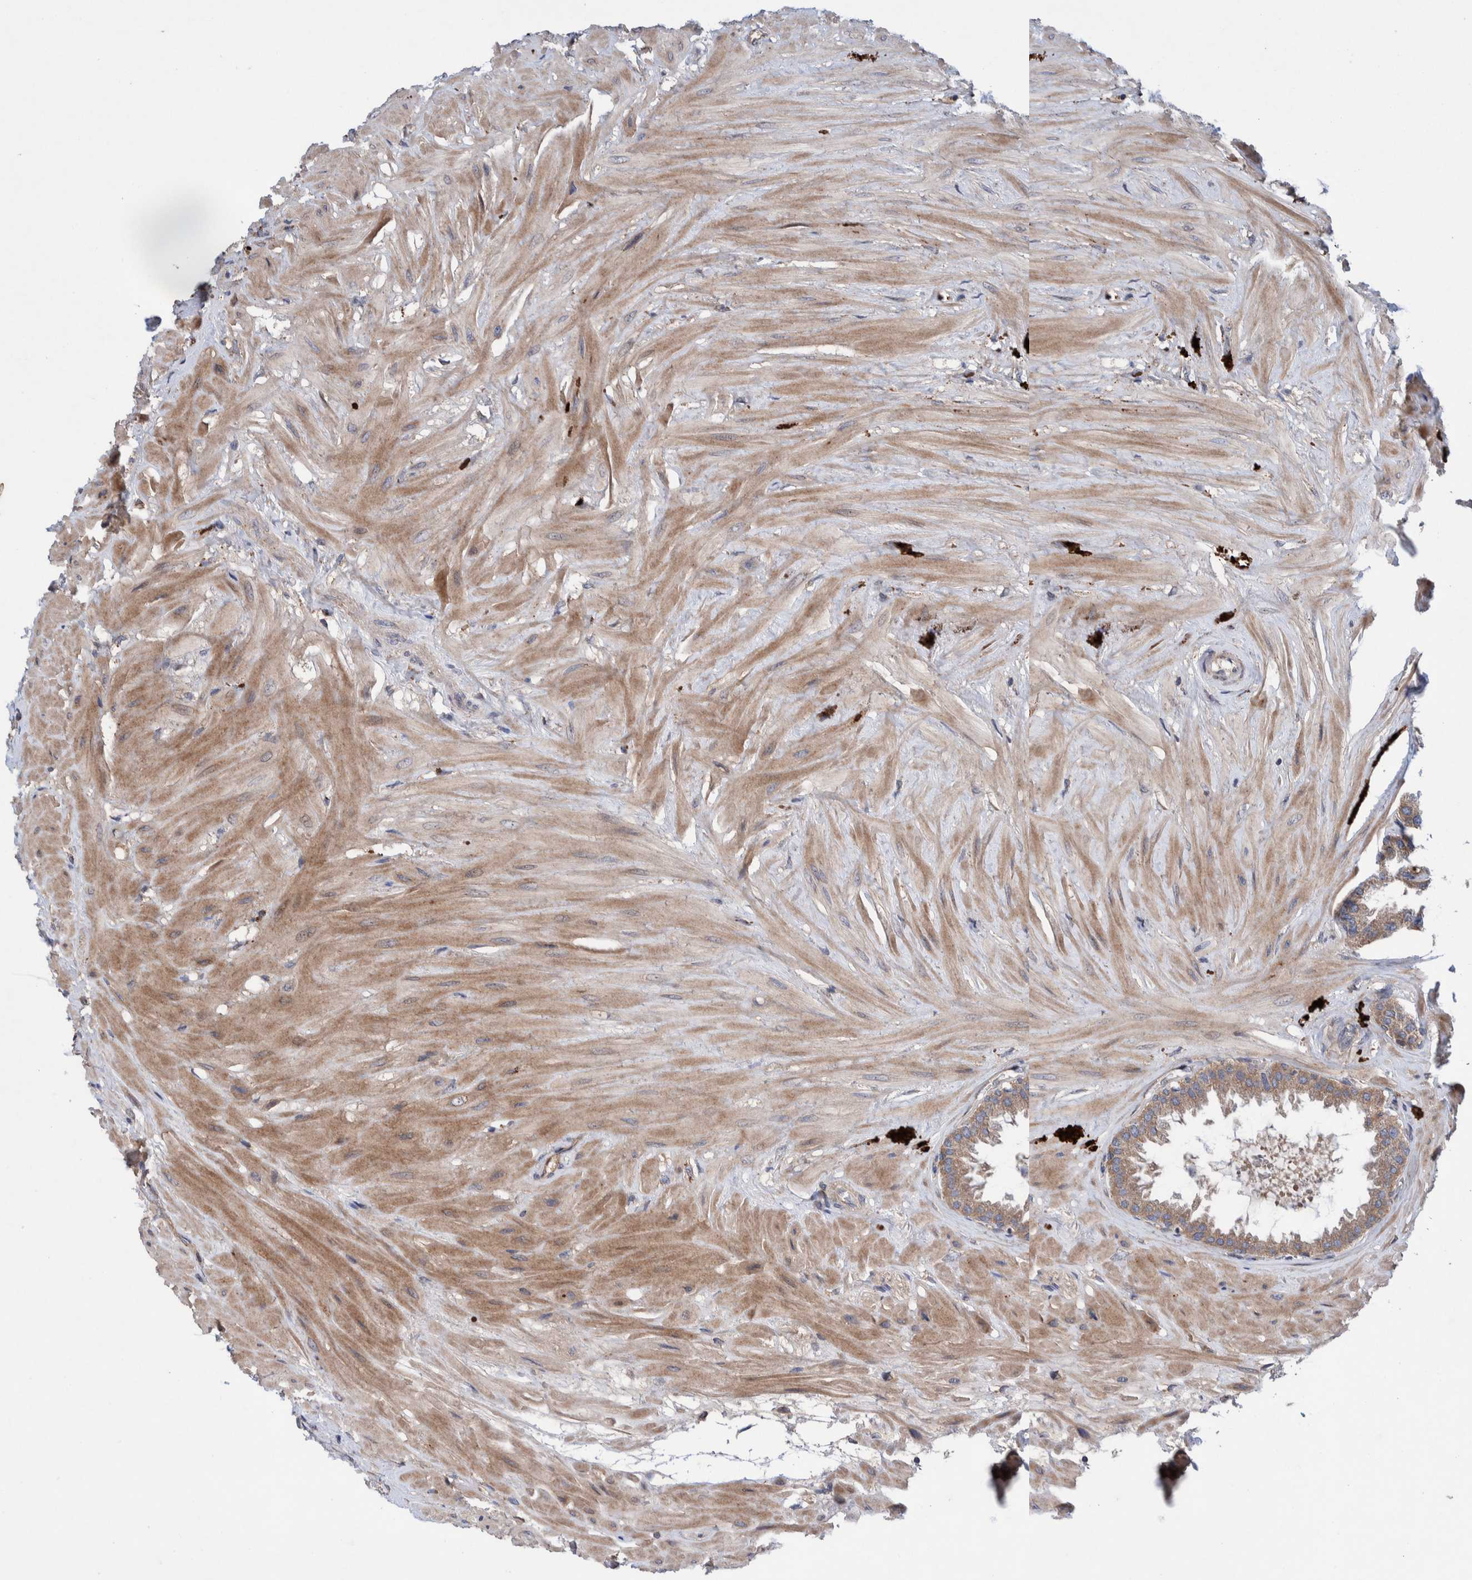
{"staining": {"intensity": "moderate", "quantity": ">75%", "location": "cytoplasmic/membranous"}, "tissue": "seminal vesicle", "cell_type": "Glandular cells", "image_type": "normal", "snomed": [{"axis": "morphology", "description": "Normal tissue, NOS"}, {"axis": "topography", "description": "Seminal veicle"}], "caption": "Normal seminal vesicle was stained to show a protein in brown. There is medium levels of moderate cytoplasmic/membranous staining in approximately >75% of glandular cells. (Brightfield microscopy of DAB IHC at high magnification).", "gene": "PIK3R6", "patient": {"sex": "male", "age": 46}}